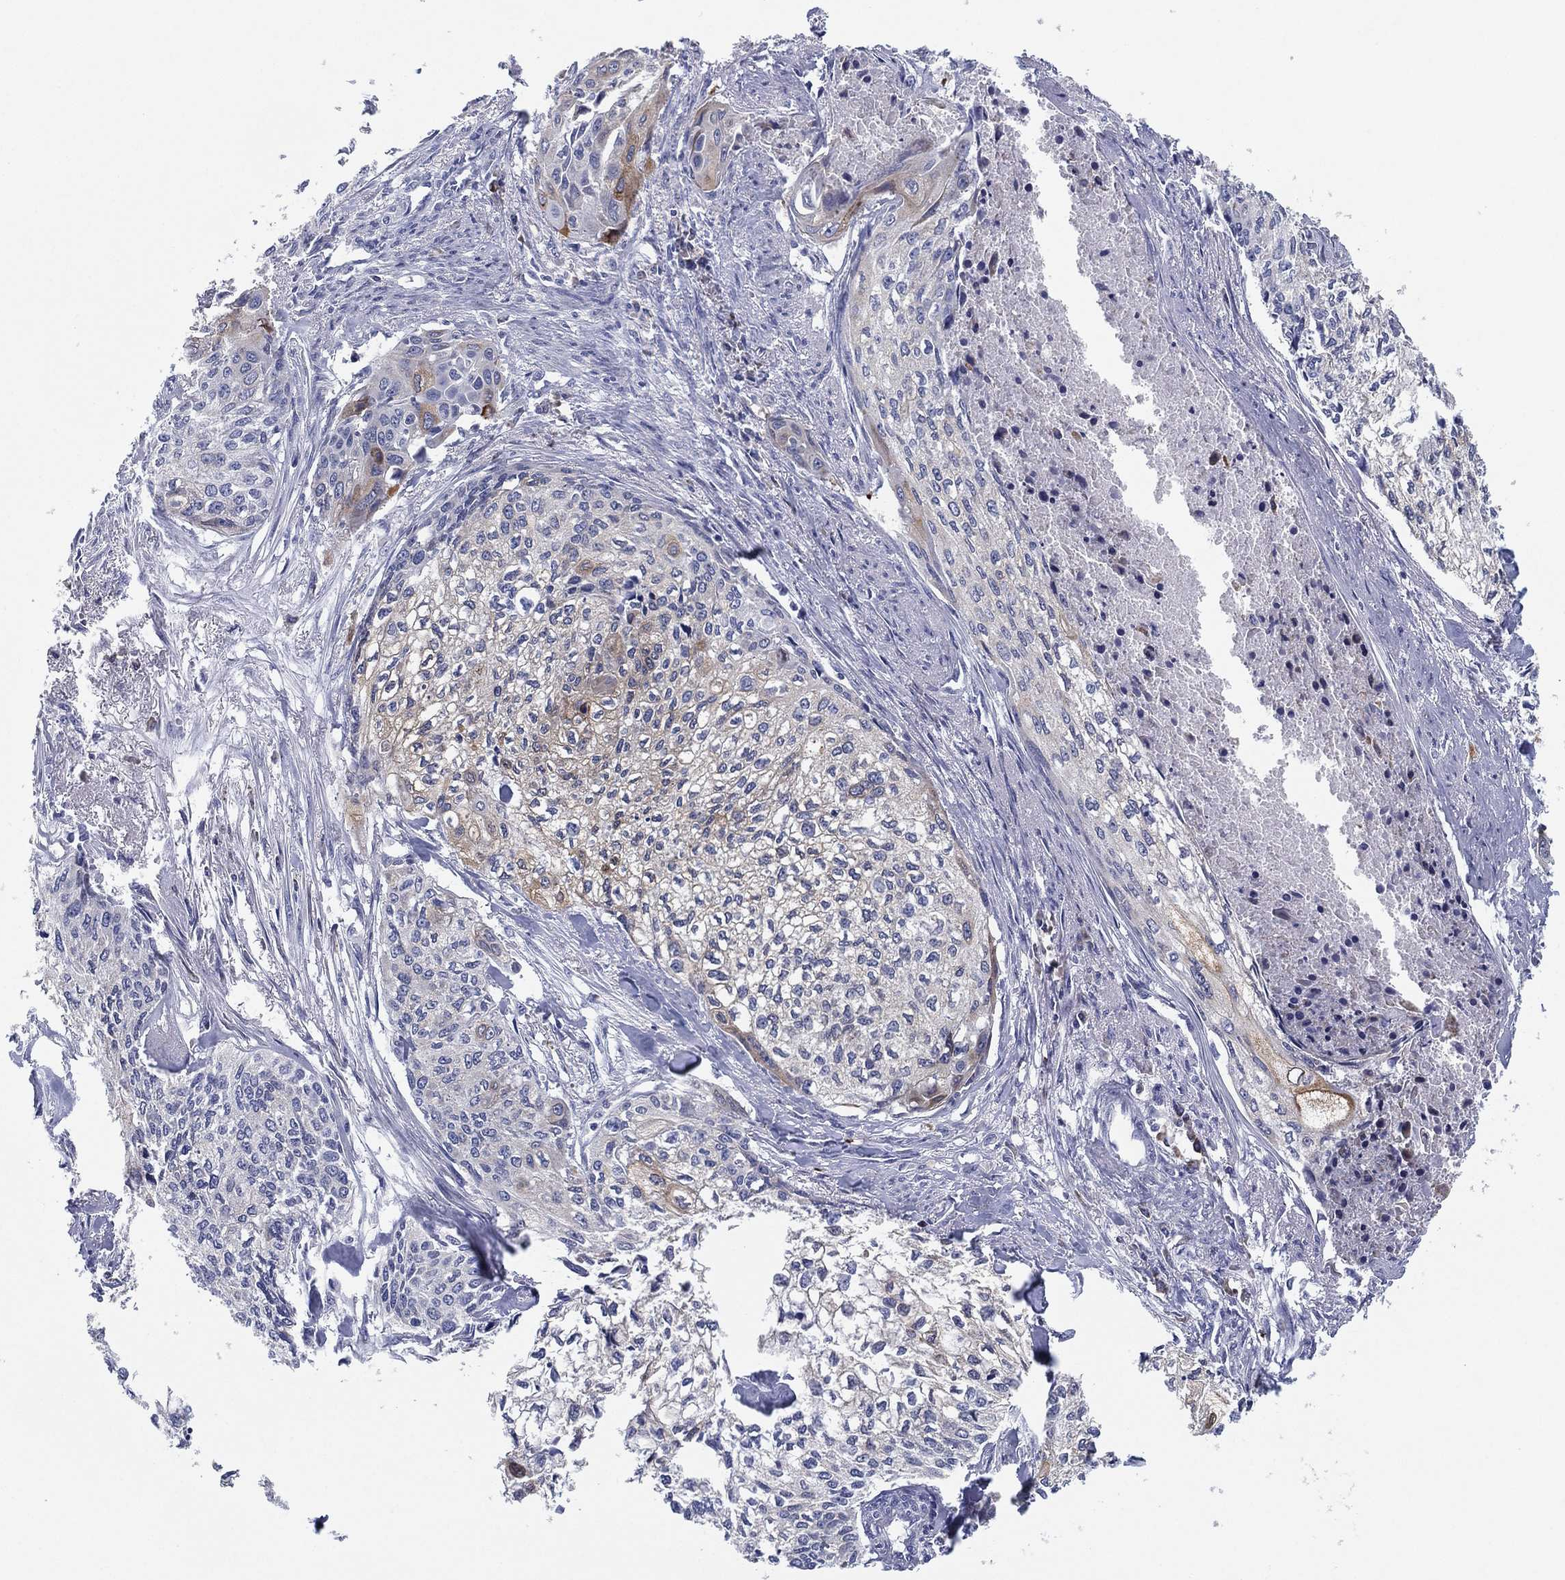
{"staining": {"intensity": "weak", "quantity": "<25%", "location": "cytoplasmic/membranous"}, "tissue": "cervical cancer", "cell_type": "Tumor cells", "image_type": "cancer", "snomed": [{"axis": "morphology", "description": "Squamous cell carcinoma, NOS"}, {"axis": "topography", "description": "Cervix"}], "caption": "IHC histopathology image of neoplastic tissue: human cervical cancer stained with DAB (3,3'-diaminobenzidine) demonstrates no significant protein staining in tumor cells.", "gene": "TMEM40", "patient": {"sex": "female", "age": 58}}